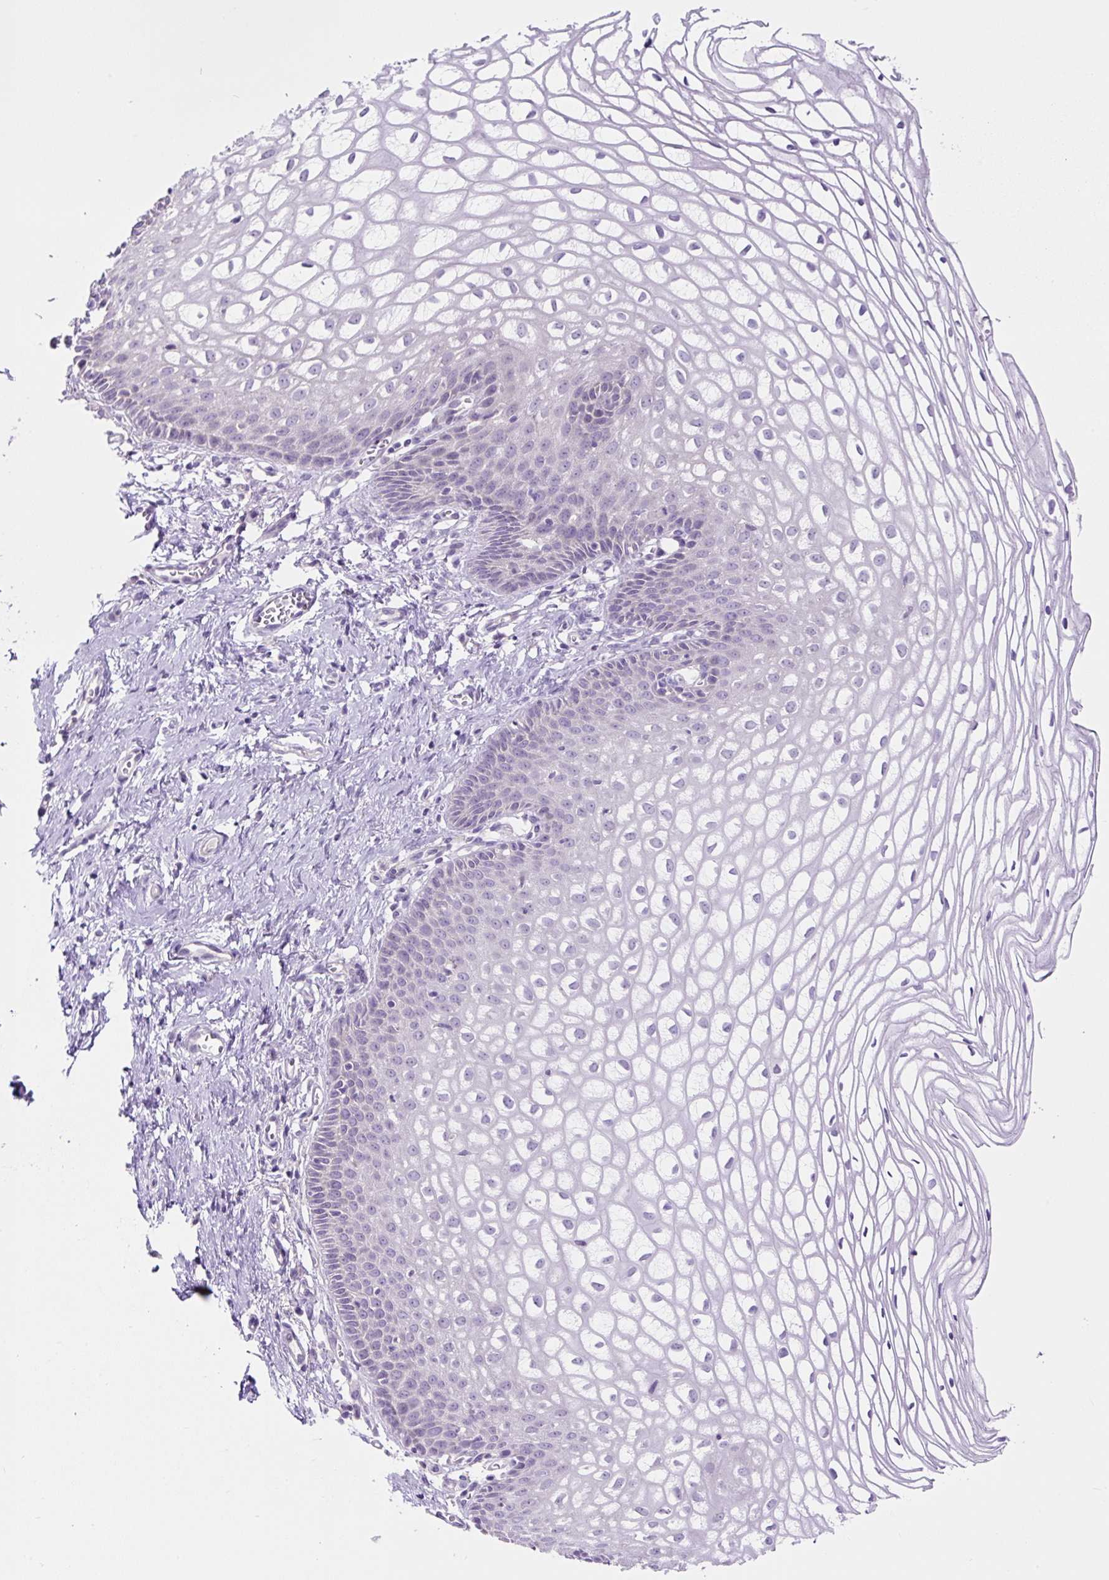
{"staining": {"intensity": "negative", "quantity": "none", "location": "none"}, "tissue": "cervix", "cell_type": "Glandular cells", "image_type": "normal", "snomed": [{"axis": "morphology", "description": "Normal tissue, NOS"}, {"axis": "topography", "description": "Cervix"}], "caption": "This photomicrograph is of unremarkable cervix stained with immunohistochemistry (IHC) to label a protein in brown with the nuclei are counter-stained blue. There is no expression in glandular cells. The staining is performed using DAB (3,3'-diaminobenzidine) brown chromogen with nuclei counter-stained in using hematoxylin.", "gene": "OGDHL", "patient": {"sex": "female", "age": 36}}